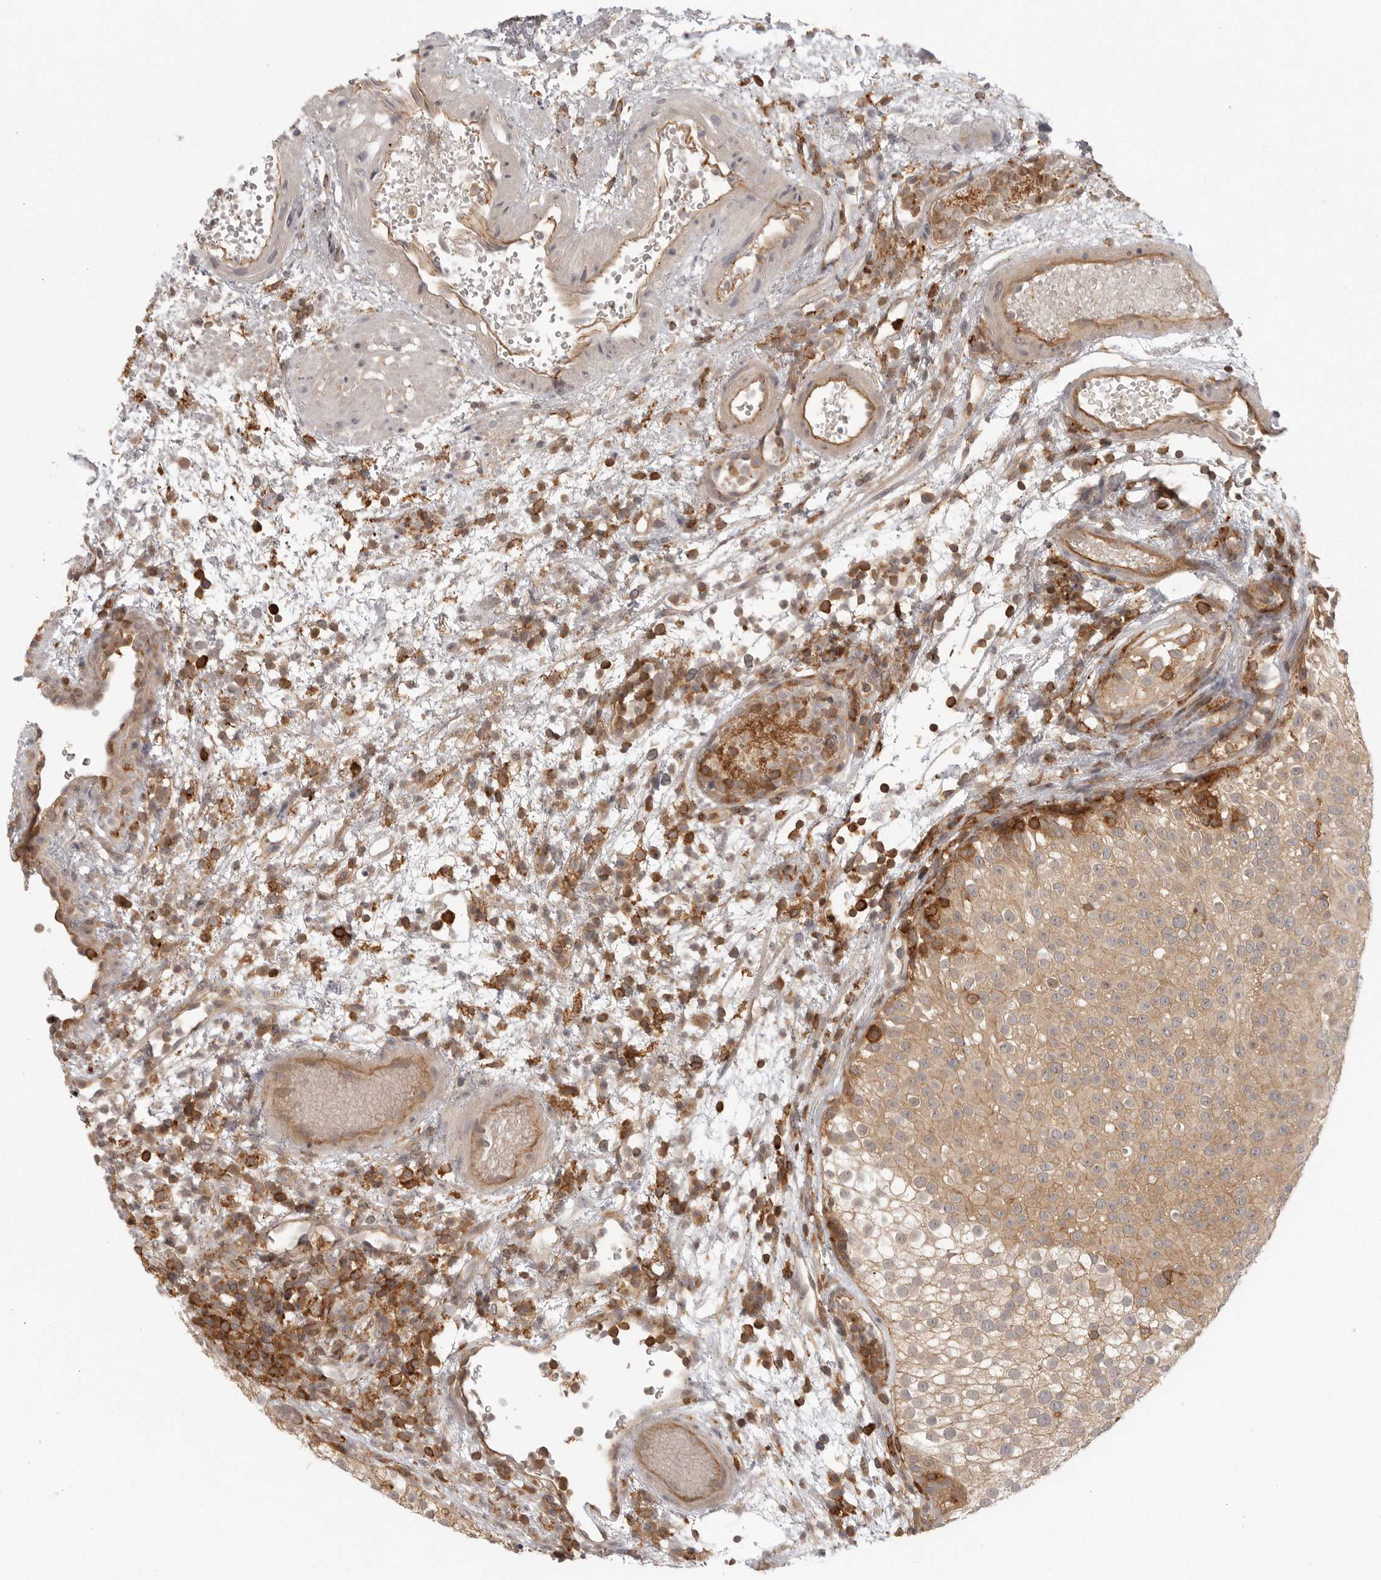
{"staining": {"intensity": "moderate", "quantity": ">75%", "location": "cytoplasmic/membranous"}, "tissue": "urothelial cancer", "cell_type": "Tumor cells", "image_type": "cancer", "snomed": [{"axis": "morphology", "description": "Urothelial carcinoma, Low grade"}, {"axis": "topography", "description": "Urinary bladder"}], "caption": "Urothelial cancer stained with a protein marker exhibits moderate staining in tumor cells.", "gene": "DBNL", "patient": {"sex": "male", "age": 78}}